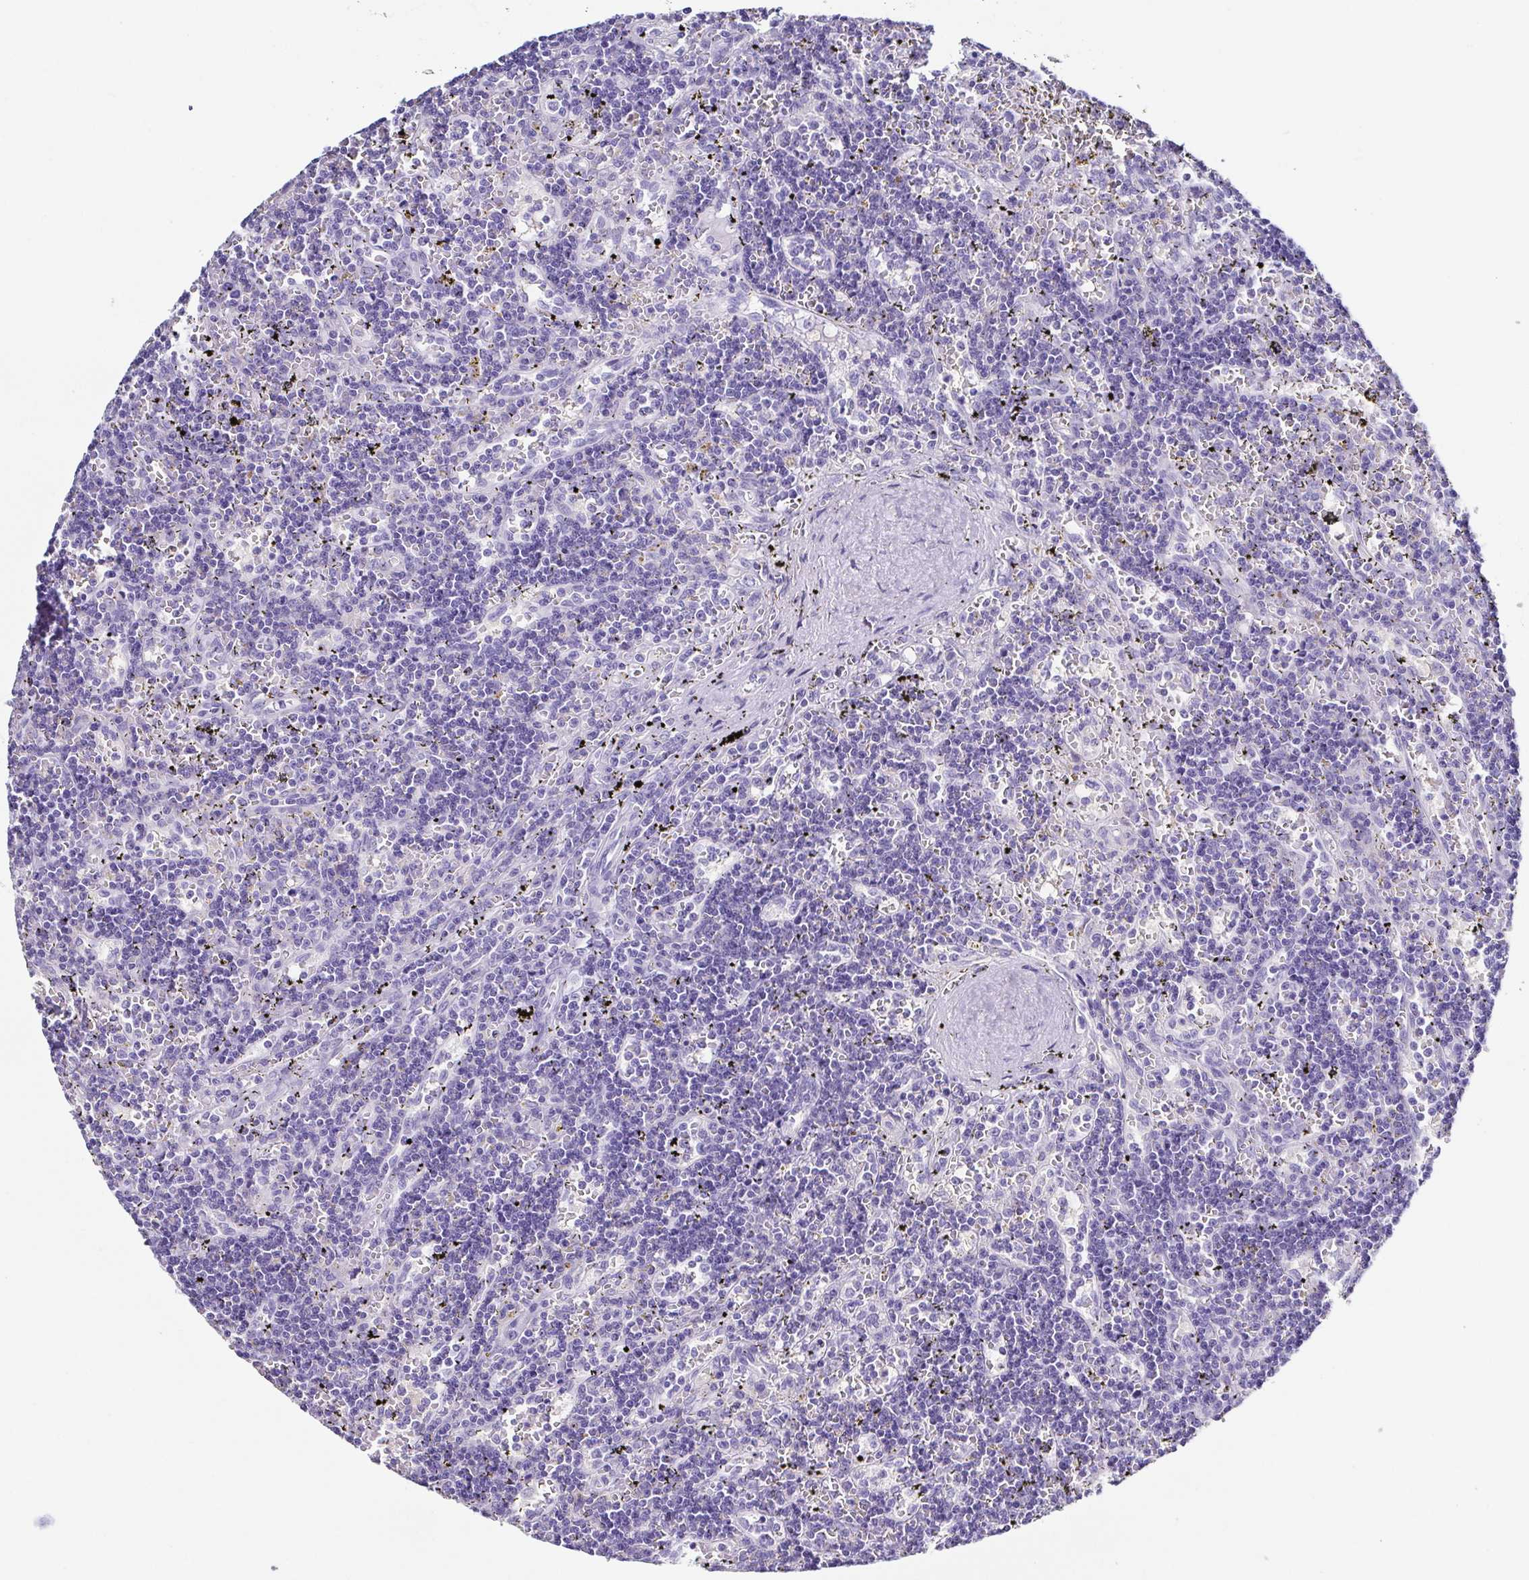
{"staining": {"intensity": "negative", "quantity": "none", "location": "none"}, "tissue": "lymphoma", "cell_type": "Tumor cells", "image_type": "cancer", "snomed": [{"axis": "morphology", "description": "Malignant lymphoma, non-Hodgkin's type, Low grade"}, {"axis": "topography", "description": "Spleen"}], "caption": "High magnification brightfield microscopy of low-grade malignant lymphoma, non-Hodgkin's type stained with DAB (3,3'-diaminobenzidine) (brown) and counterstained with hematoxylin (blue): tumor cells show no significant positivity. Brightfield microscopy of immunohistochemistry (IHC) stained with DAB (brown) and hematoxylin (blue), captured at high magnification.", "gene": "TNNT2", "patient": {"sex": "male", "age": 60}}